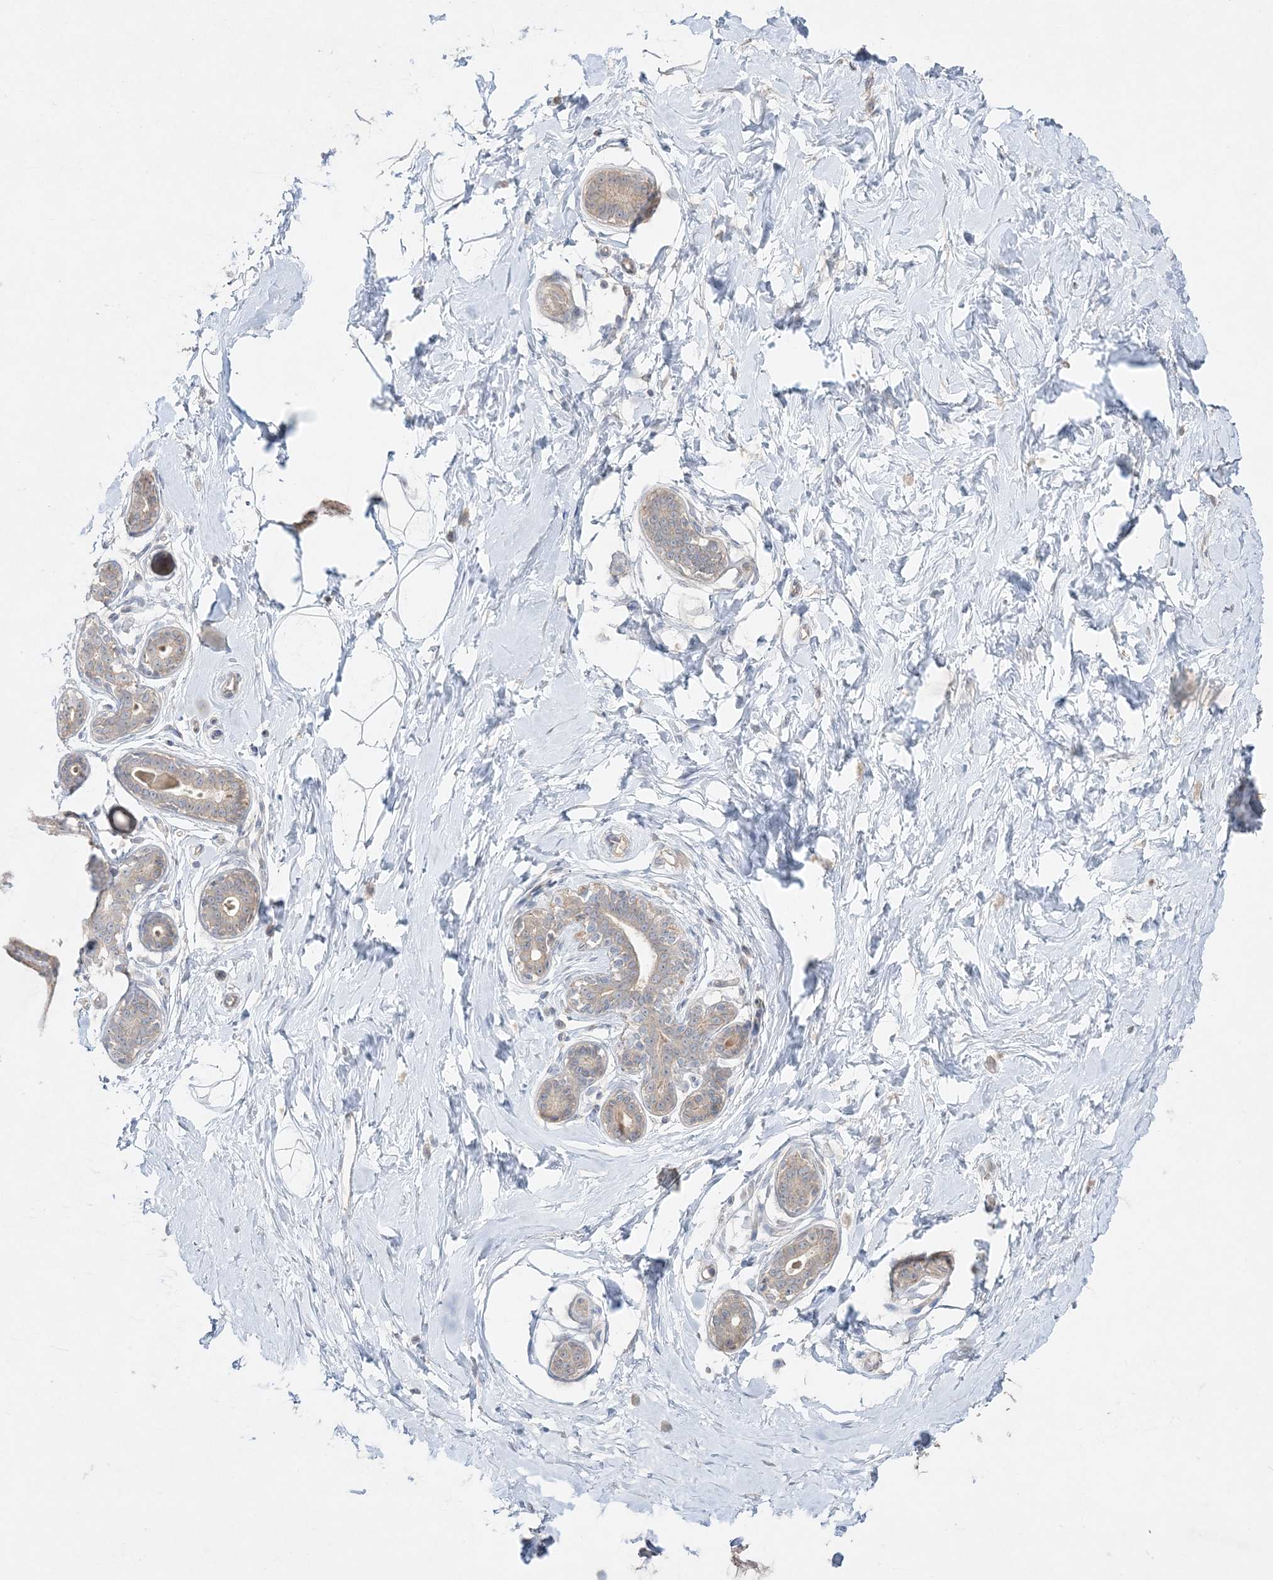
{"staining": {"intensity": "negative", "quantity": "none", "location": "none"}, "tissue": "breast", "cell_type": "Adipocytes", "image_type": "normal", "snomed": [{"axis": "morphology", "description": "Normal tissue, NOS"}, {"axis": "morphology", "description": "Adenoma, NOS"}, {"axis": "topography", "description": "Breast"}], "caption": "An immunohistochemistry (IHC) image of normal breast is shown. There is no staining in adipocytes of breast. The staining was performed using DAB to visualize the protein expression in brown, while the nuclei were stained in blue with hematoxylin (Magnification: 20x).", "gene": "SH3BP4", "patient": {"sex": "female", "age": 23}}